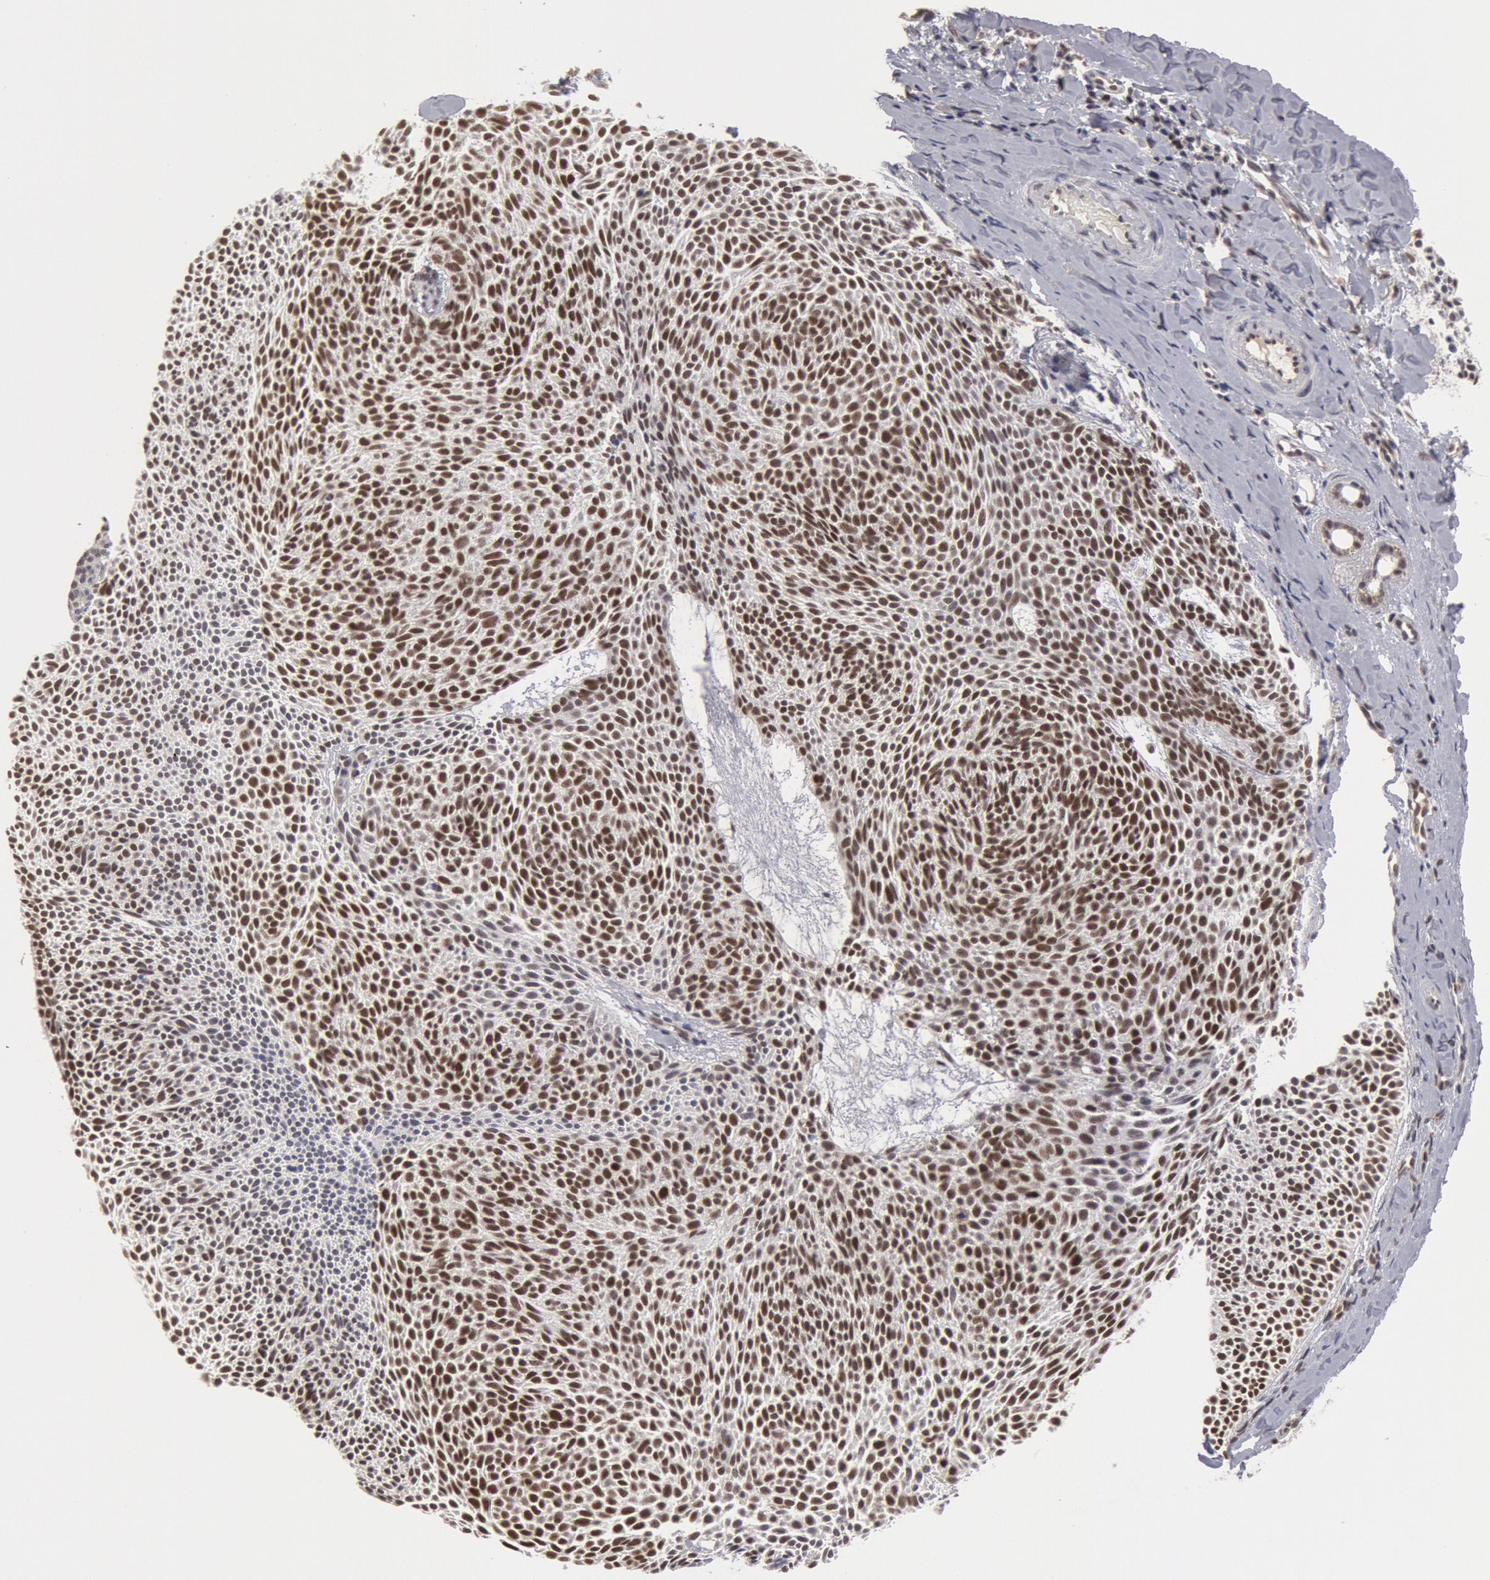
{"staining": {"intensity": "moderate", "quantity": ">75%", "location": "nuclear"}, "tissue": "skin cancer", "cell_type": "Tumor cells", "image_type": "cancer", "snomed": [{"axis": "morphology", "description": "Basal cell carcinoma"}, {"axis": "topography", "description": "Skin"}], "caption": "The immunohistochemical stain labels moderate nuclear expression in tumor cells of basal cell carcinoma (skin) tissue.", "gene": "PPP4R3B", "patient": {"sex": "male", "age": 84}}